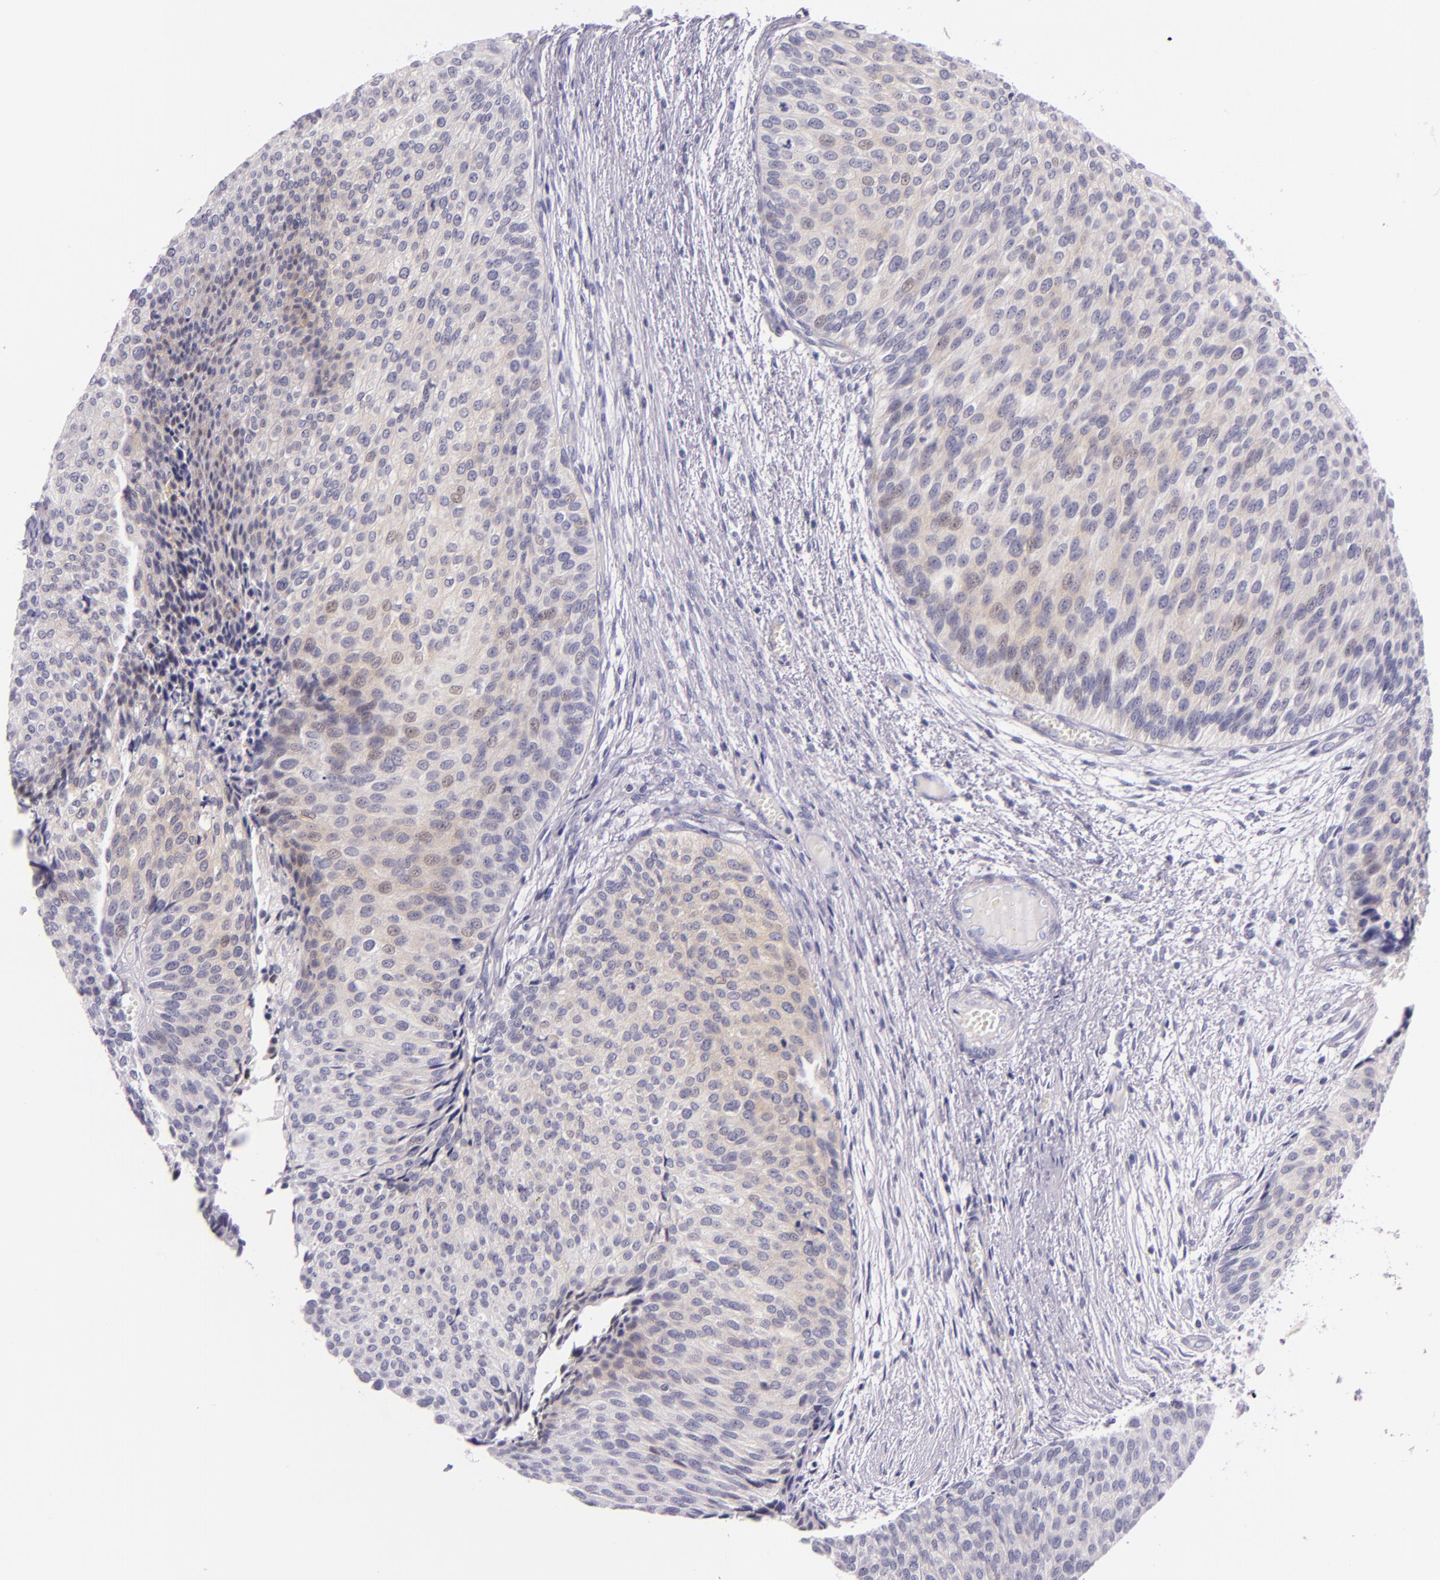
{"staining": {"intensity": "weak", "quantity": "<25%", "location": "cytoplasmic/membranous"}, "tissue": "urothelial cancer", "cell_type": "Tumor cells", "image_type": "cancer", "snomed": [{"axis": "morphology", "description": "Urothelial carcinoma, Low grade"}, {"axis": "topography", "description": "Urinary bladder"}], "caption": "The IHC micrograph has no significant staining in tumor cells of low-grade urothelial carcinoma tissue.", "gene": "HSP90AA1", "patient": {"sex": "male", "age": 84}}